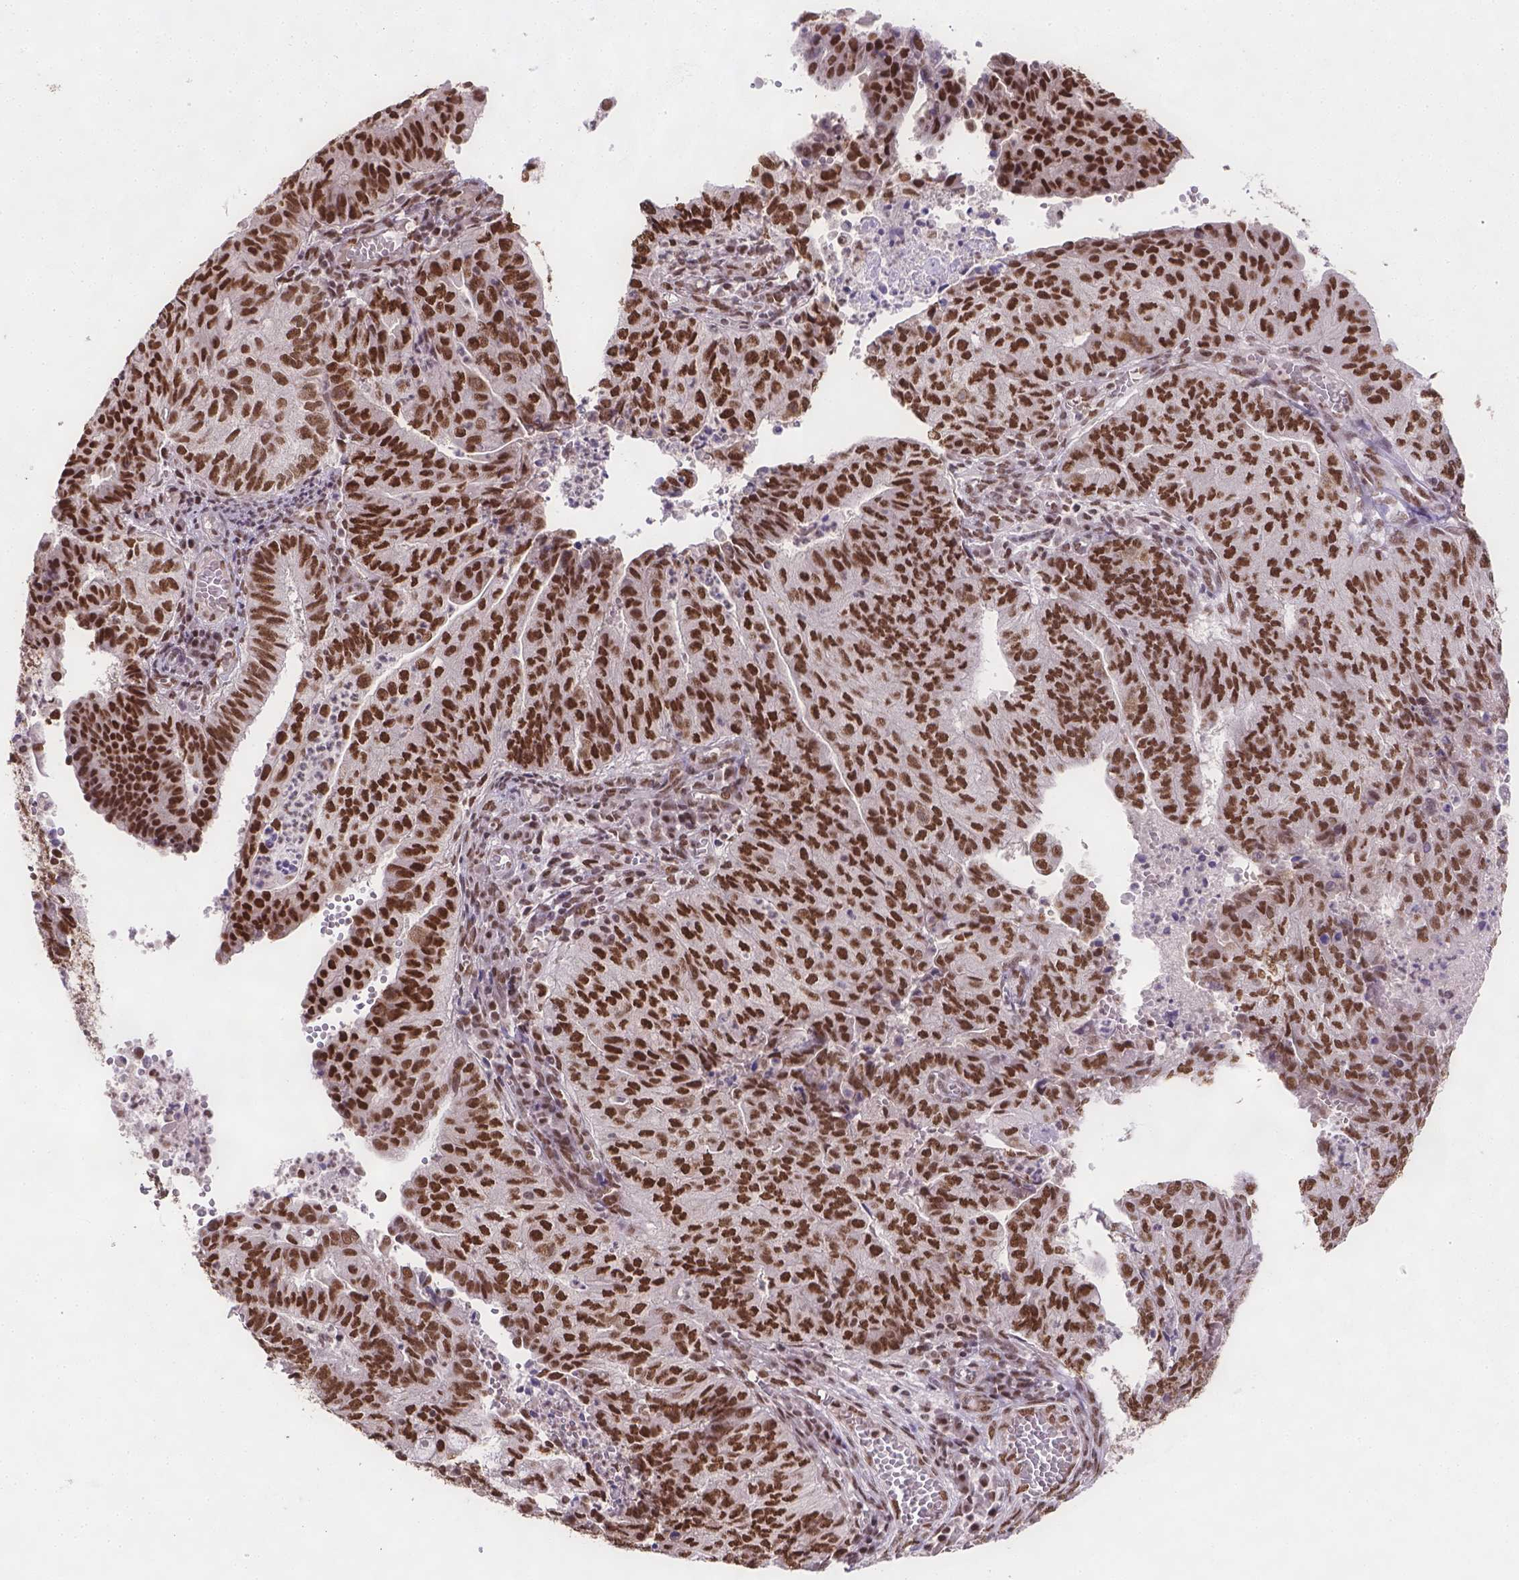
{"staining": {"intensity": "moderate", "quantity": ">75%", "location": "cytoplasmic/membranous"}, "tissue": "endometrial cancer", "cell_type": "Tumor cells", "image_type": "cancer", "snomed": [{"axis": "morphology", "description": "Adenocarcinoma, NOS"}, {"axis": "topography", "description": "Endometrium"}], "caption": "Protein expression analysis of human endometrial cancer (adenocarcinoma) reveals moderate cytoplasmic/membranous positivity in approximately >75% of tumor cells.", "gene": "FANCE", "patient": {"sex": "female", "age": 82}}